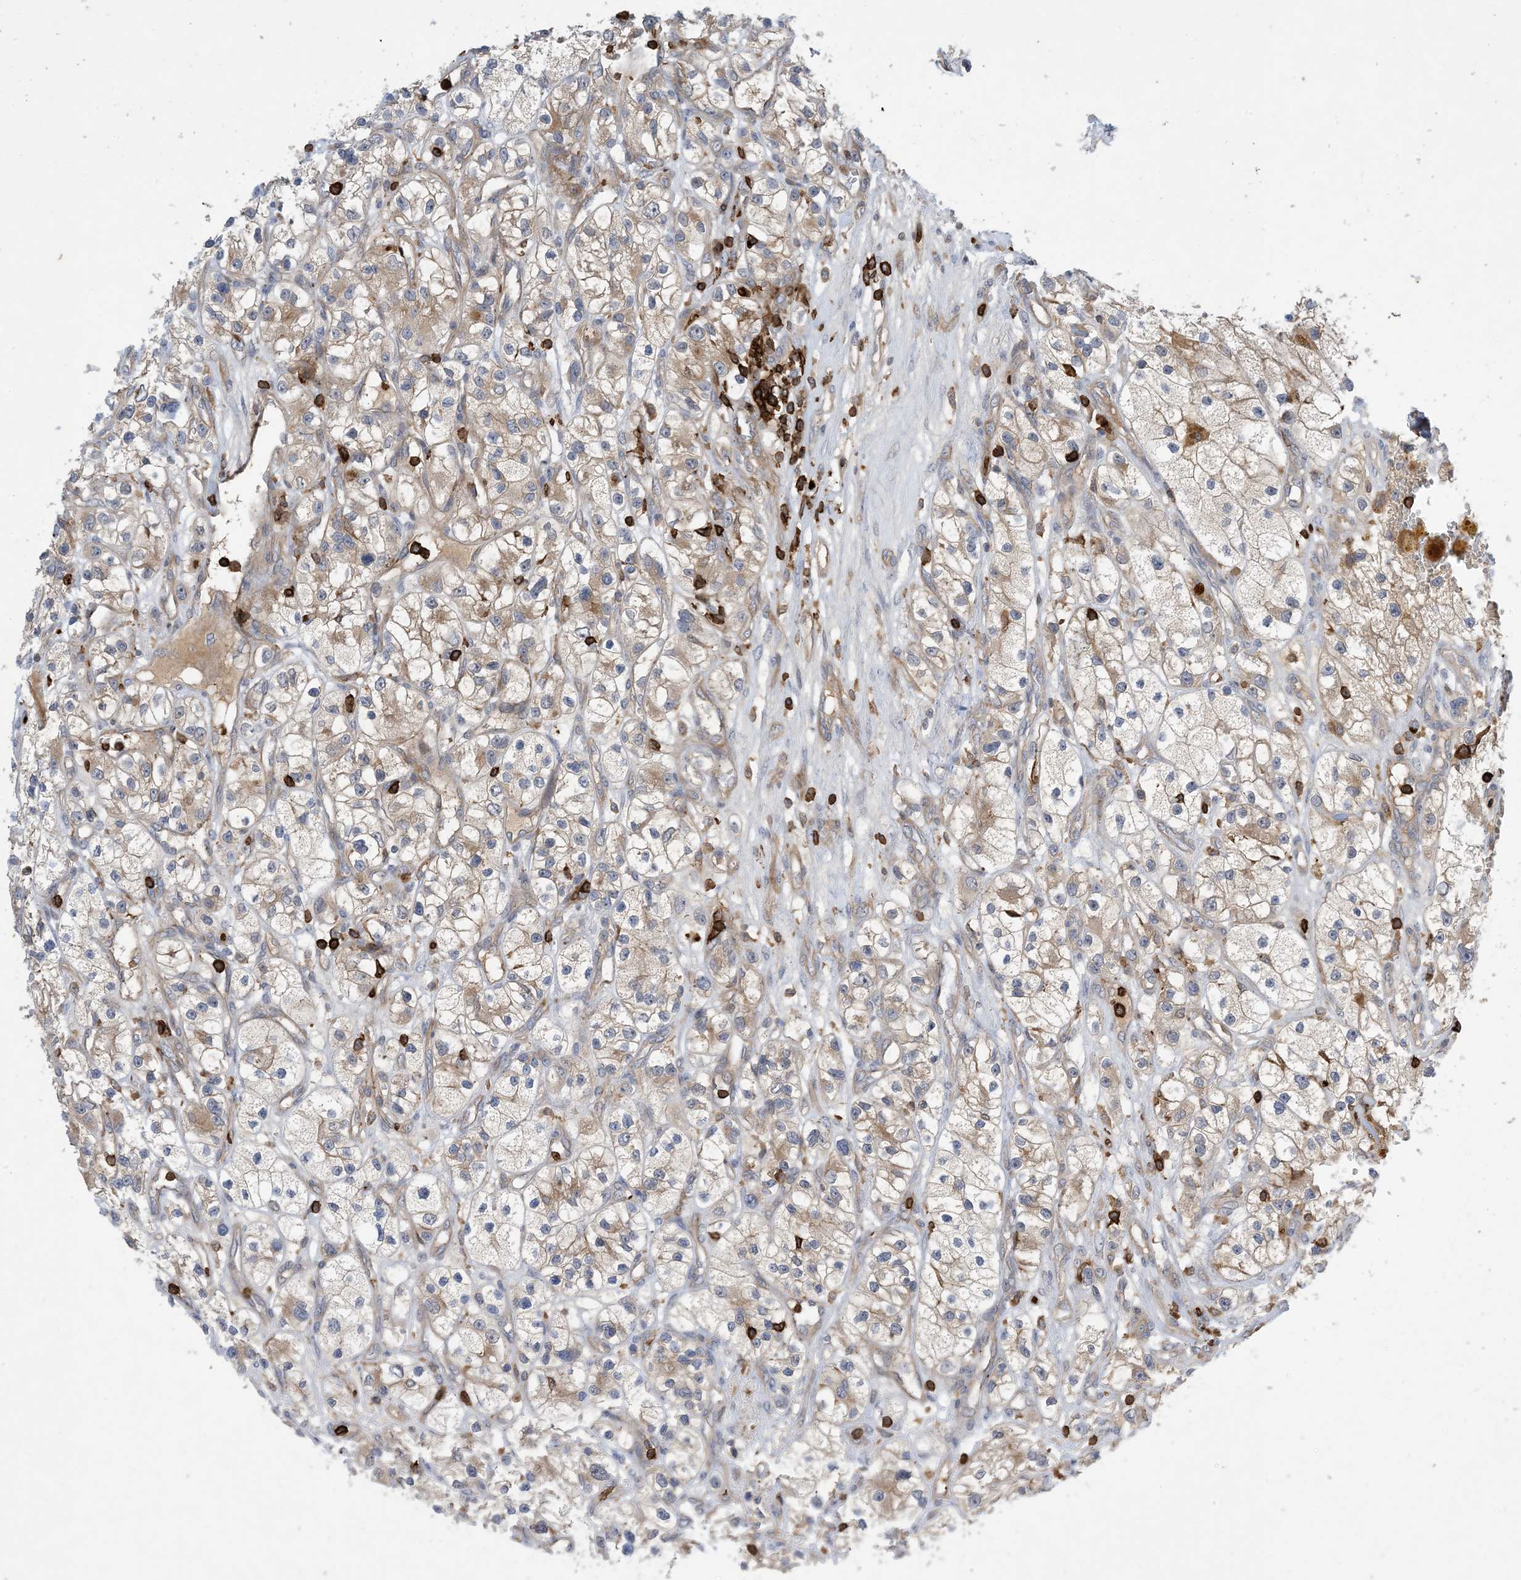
{"staining": {"intensity": "weak", "quantity": ">75%", "location": "cytoplasmic/membranous"}, "tissue": "renal cancer", "cell_type": "Tumor cells", "image_type": "cancer", "snomed": [{"axis": "morphology", "description": "Adenocarcinoma, NOS"}, {"axis": "topography", "description": "Kidney"}], "caption": "Immunohistochemical staining of human adenocarcinoma (renal) exhibits weak cytoplasmic/membranous protein staining in approximately >75% of tumor cells.", "gene": "AK9", "patient": {"sex": "female", "age": 57}}